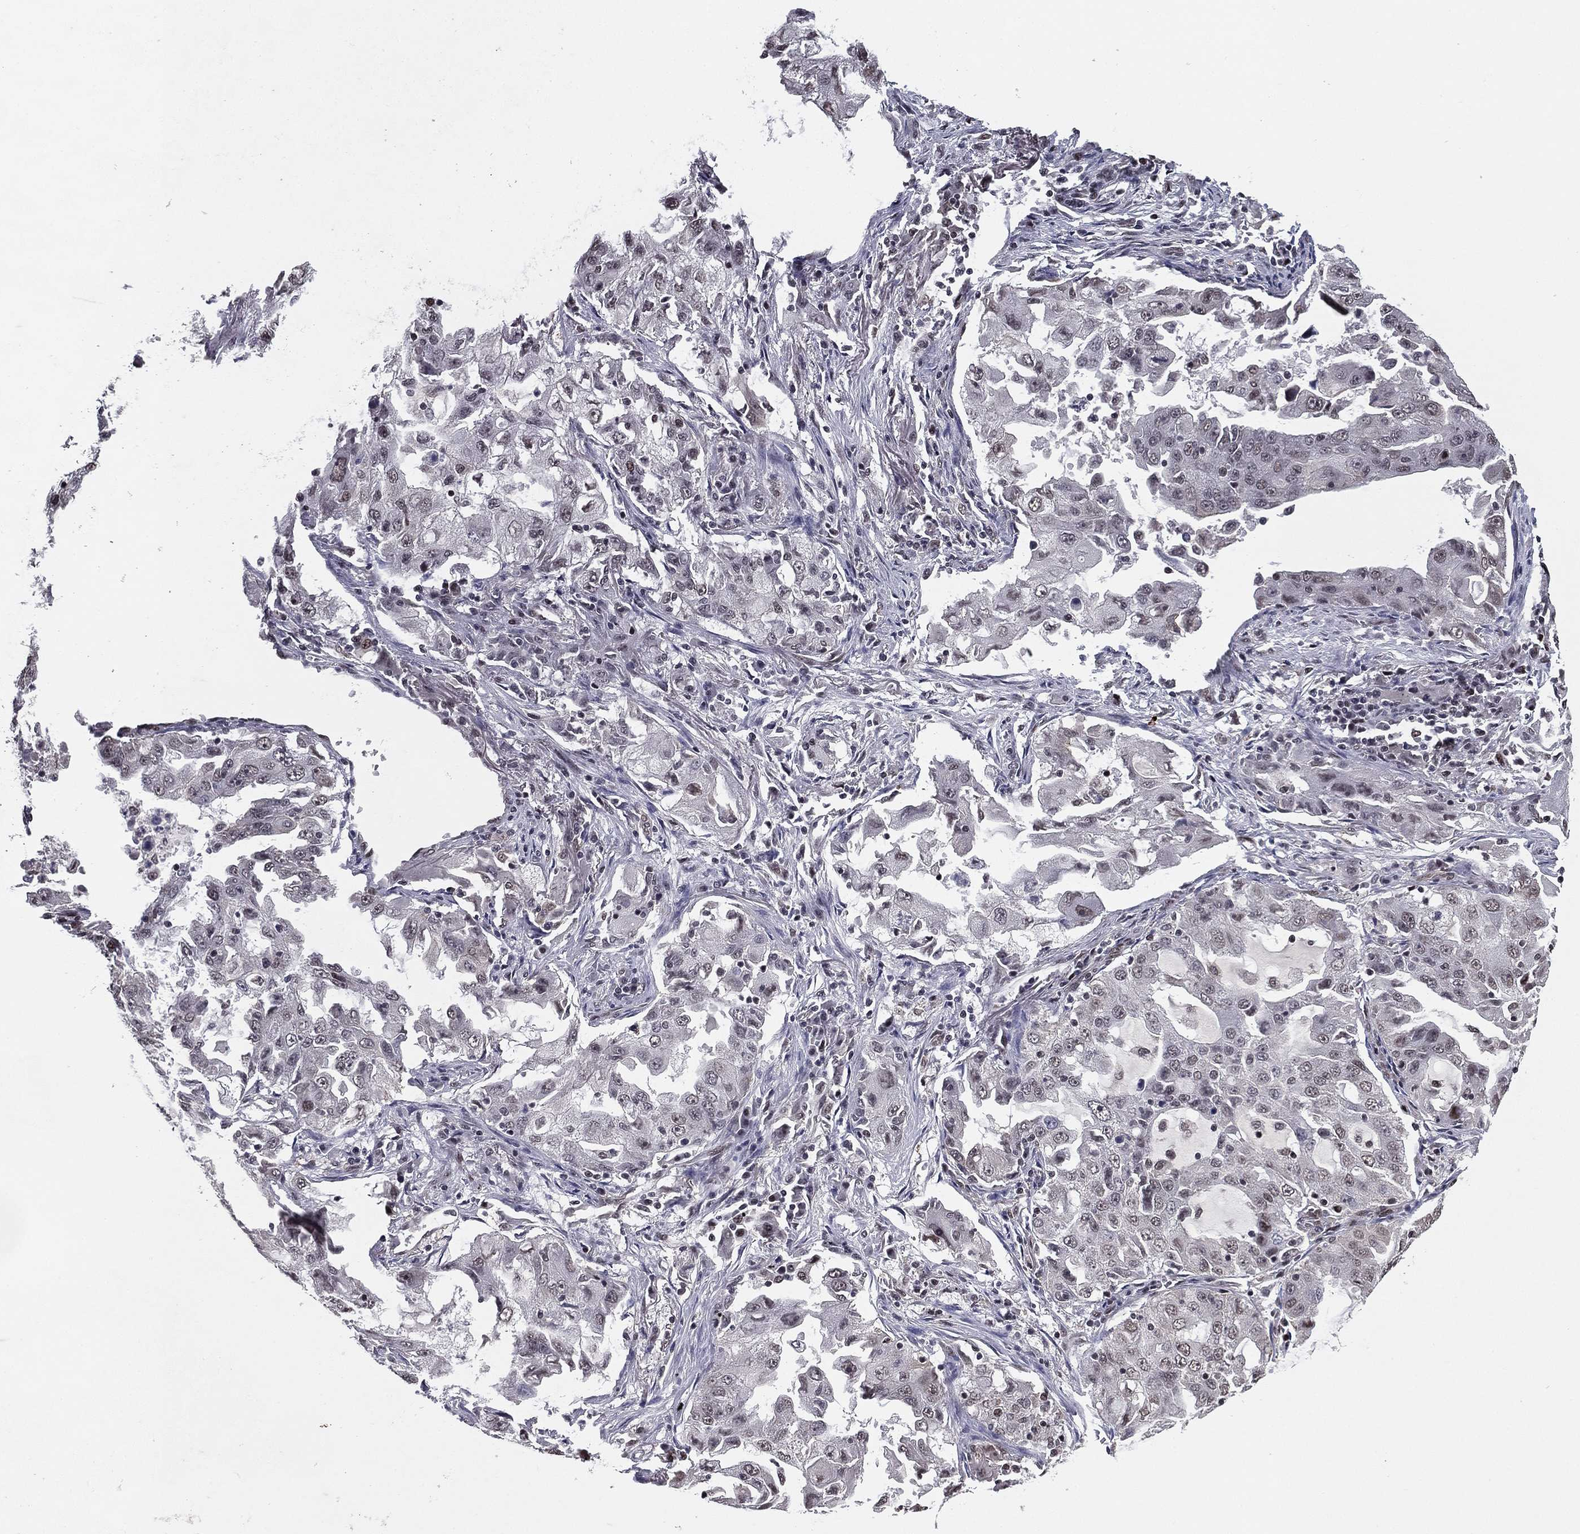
{"staining": {"intensity": "negative", "quantity": "none", "location": "none"}, "tissue": "lung cancer", "cell_type": "Tumor cells", "image_type": "cancer", "snomed": [{"axis": "morphology", "description": "Adenocarcinoma, NOS"}, {"axis": "topography", "description": "Lung"}], "caption": "DAB immunohistochemical staining of human lung adenocarcinoma displays no significant positivity in tumor cells. (Brightfield microscopy of DAB (3,3'-diaminobenzidine) immunohistochemistry at high magnification).", "gene": "RARB", "patient": {"sex": "female", "age": 61}}